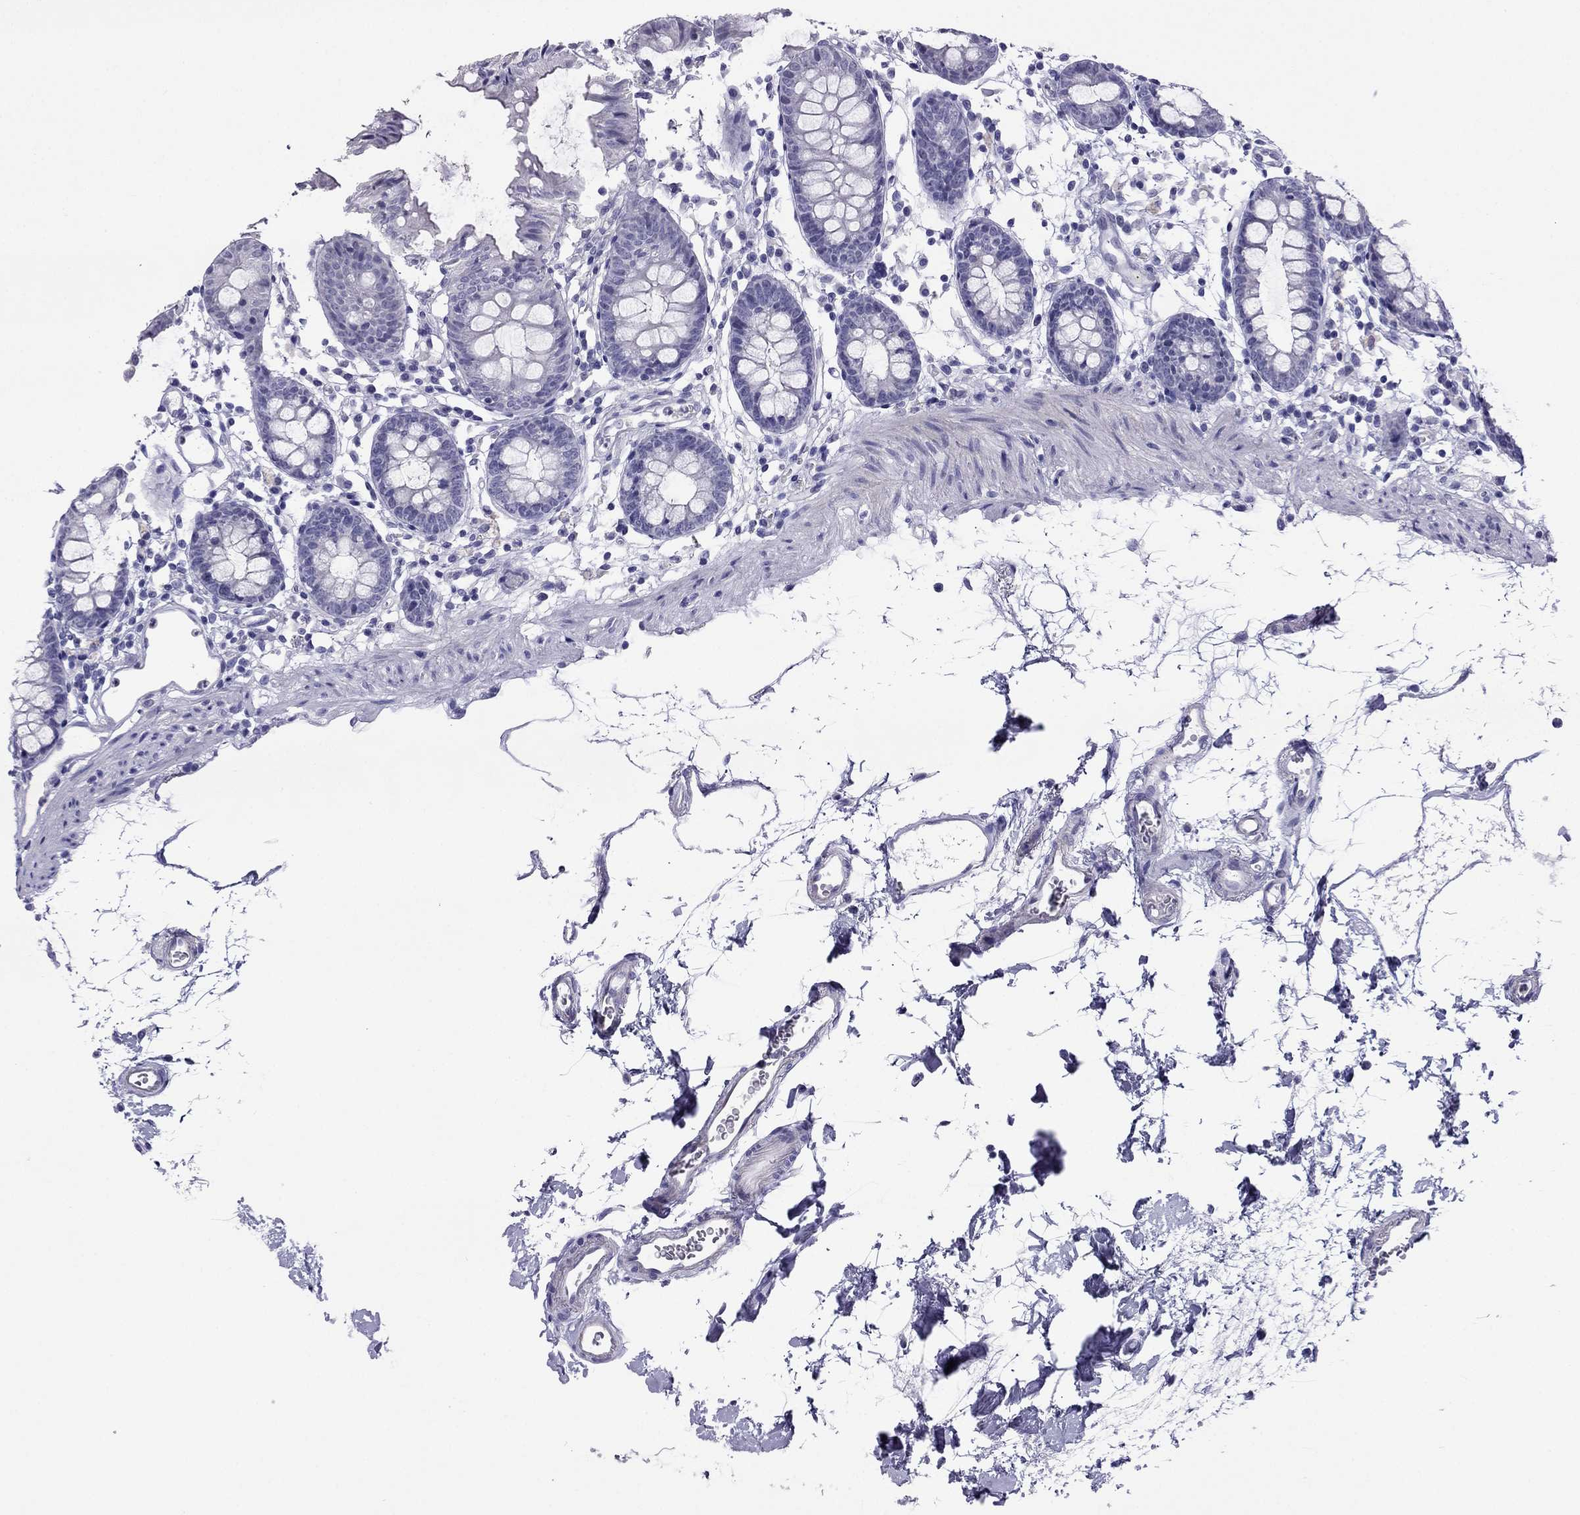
{"staining": {"intensity": "negative", "quantity": "none", "location": "none"}, "tissue": "colon", "cell_type": "Endothelial cells", "image_type": "normal", "snomed": [{"axis": "morphology", "description": "Normal tissue, NOS"}, {"axis": "topography", "description": "Colon"}], "caption": "A high-resolution photomicrograph shows immunohistochemistry (IHC) staining of benign colon, which demonstrates no significant positivity in endothelial cells. The staining is performed using DAB (3,3'-diaminobenzidine) brown chromogen with nuclei counter-stained in using hematoxylin.", "gene": "CROCC2", "patient": {"sex": "female", "age": 84}}